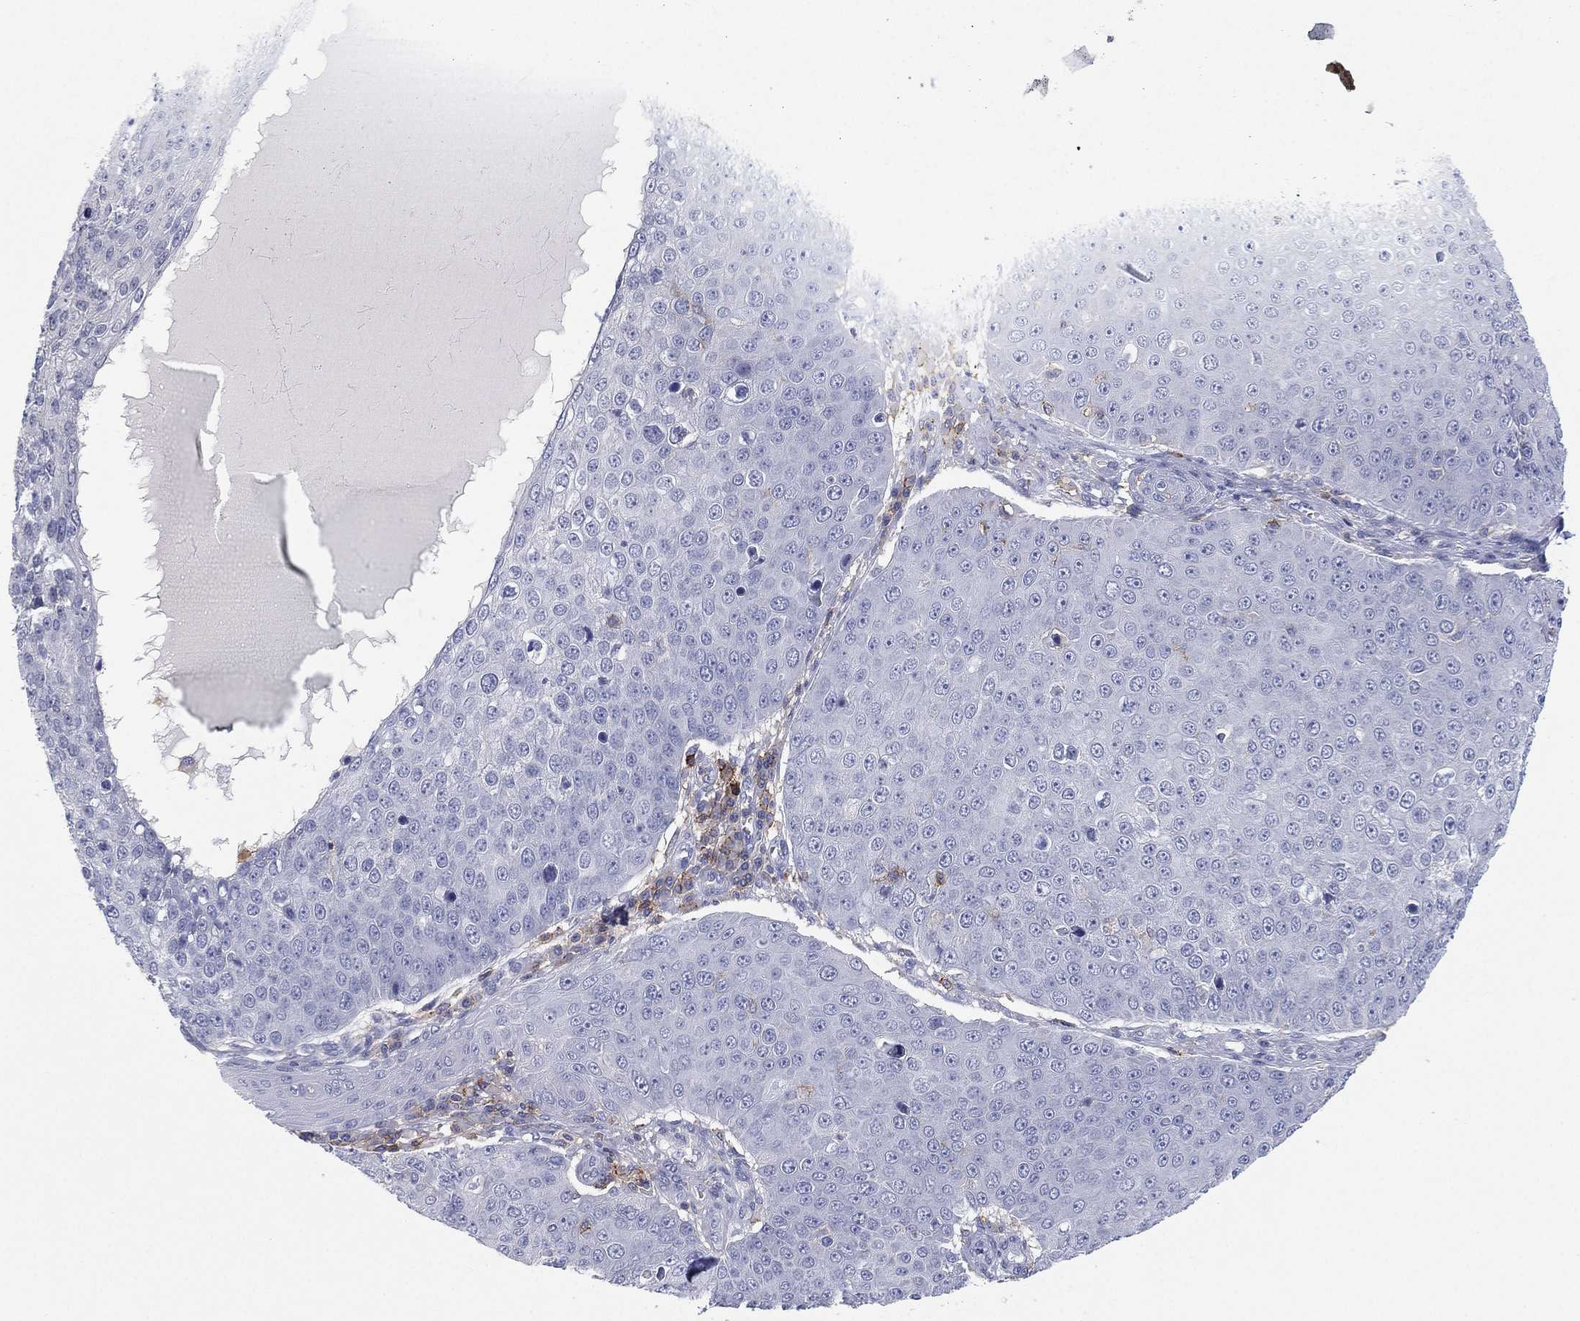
{"staining": {"intensity": "negative", "quantity": "none", "location": "none"}, "tissue": "skin cancer", "cell_type": "Tumor cells", "image_type": "cancer", "snomed": [{"axis": "morphology", "description": "Squamous cell carcinoma, NOS"}, {"axis": "topography", "description": "Skin"}], "caption": "Immunohistochemistry of squamous cell carcinoma (skin) displays no expression in tumor cells.", "gene": "SELPLG", "patient": {"sex": "male", "age": 71}}